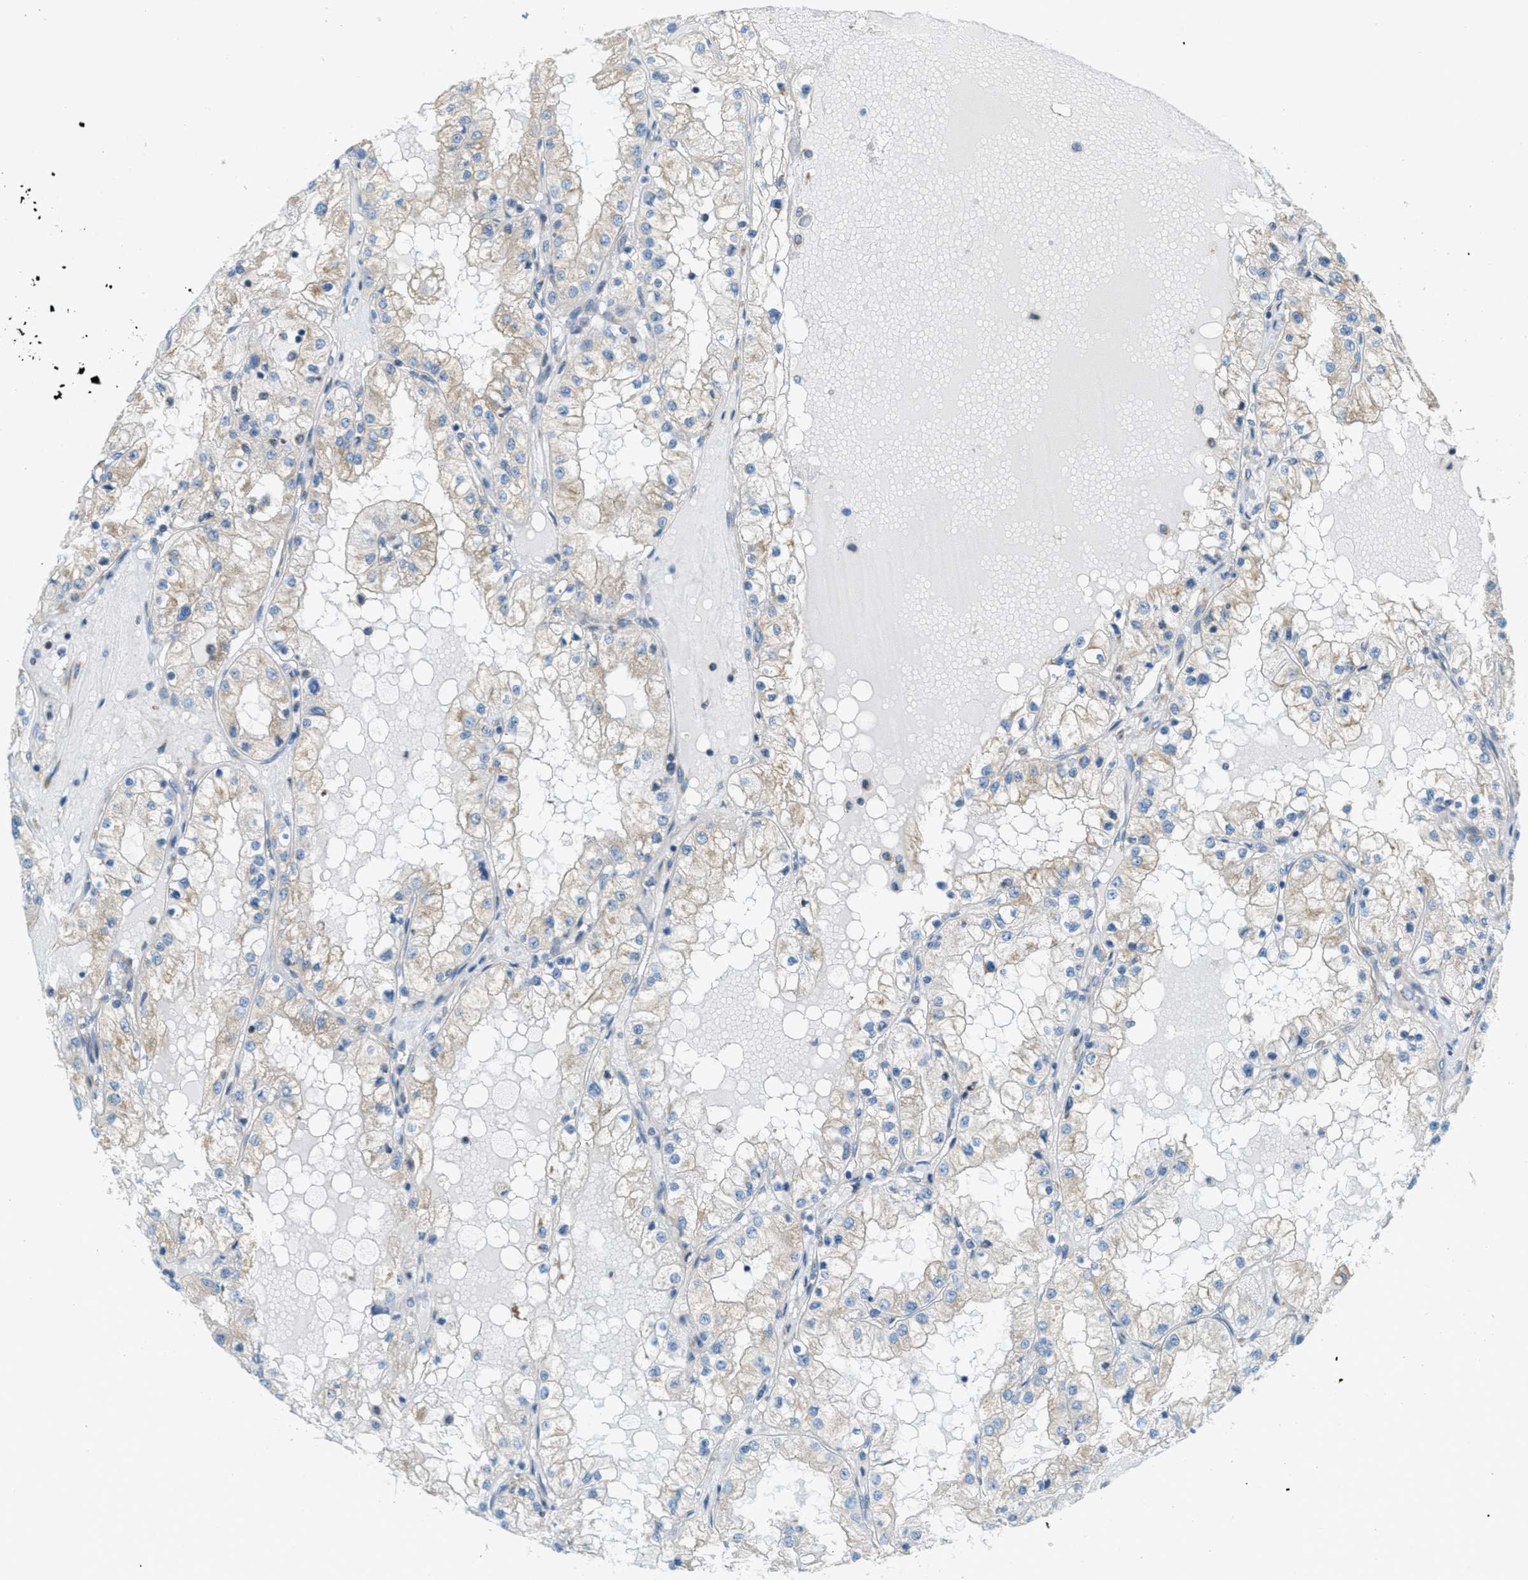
{"staining": {"intensity": "weak", "quantity": ">75%", "location": "cytoplasmic/membranous"}, "tissue": "renal cancer", "cell_type": "Tumor cells", "image_type": "cancer", "snomed": [{"axis": "morphology", "description": "Adenocarcinoma, NOS"}, {"axis": "topography", "description": "Kidney"}], "caption": "Renal adenocarcinoma tissue displays weak cytoplasmic/membranous staining in approximately >75% of tumor cells, visualized by immunohistochemistry.", "gene": "ABCF1", "patient": {"sex": "male", "age": 68}}